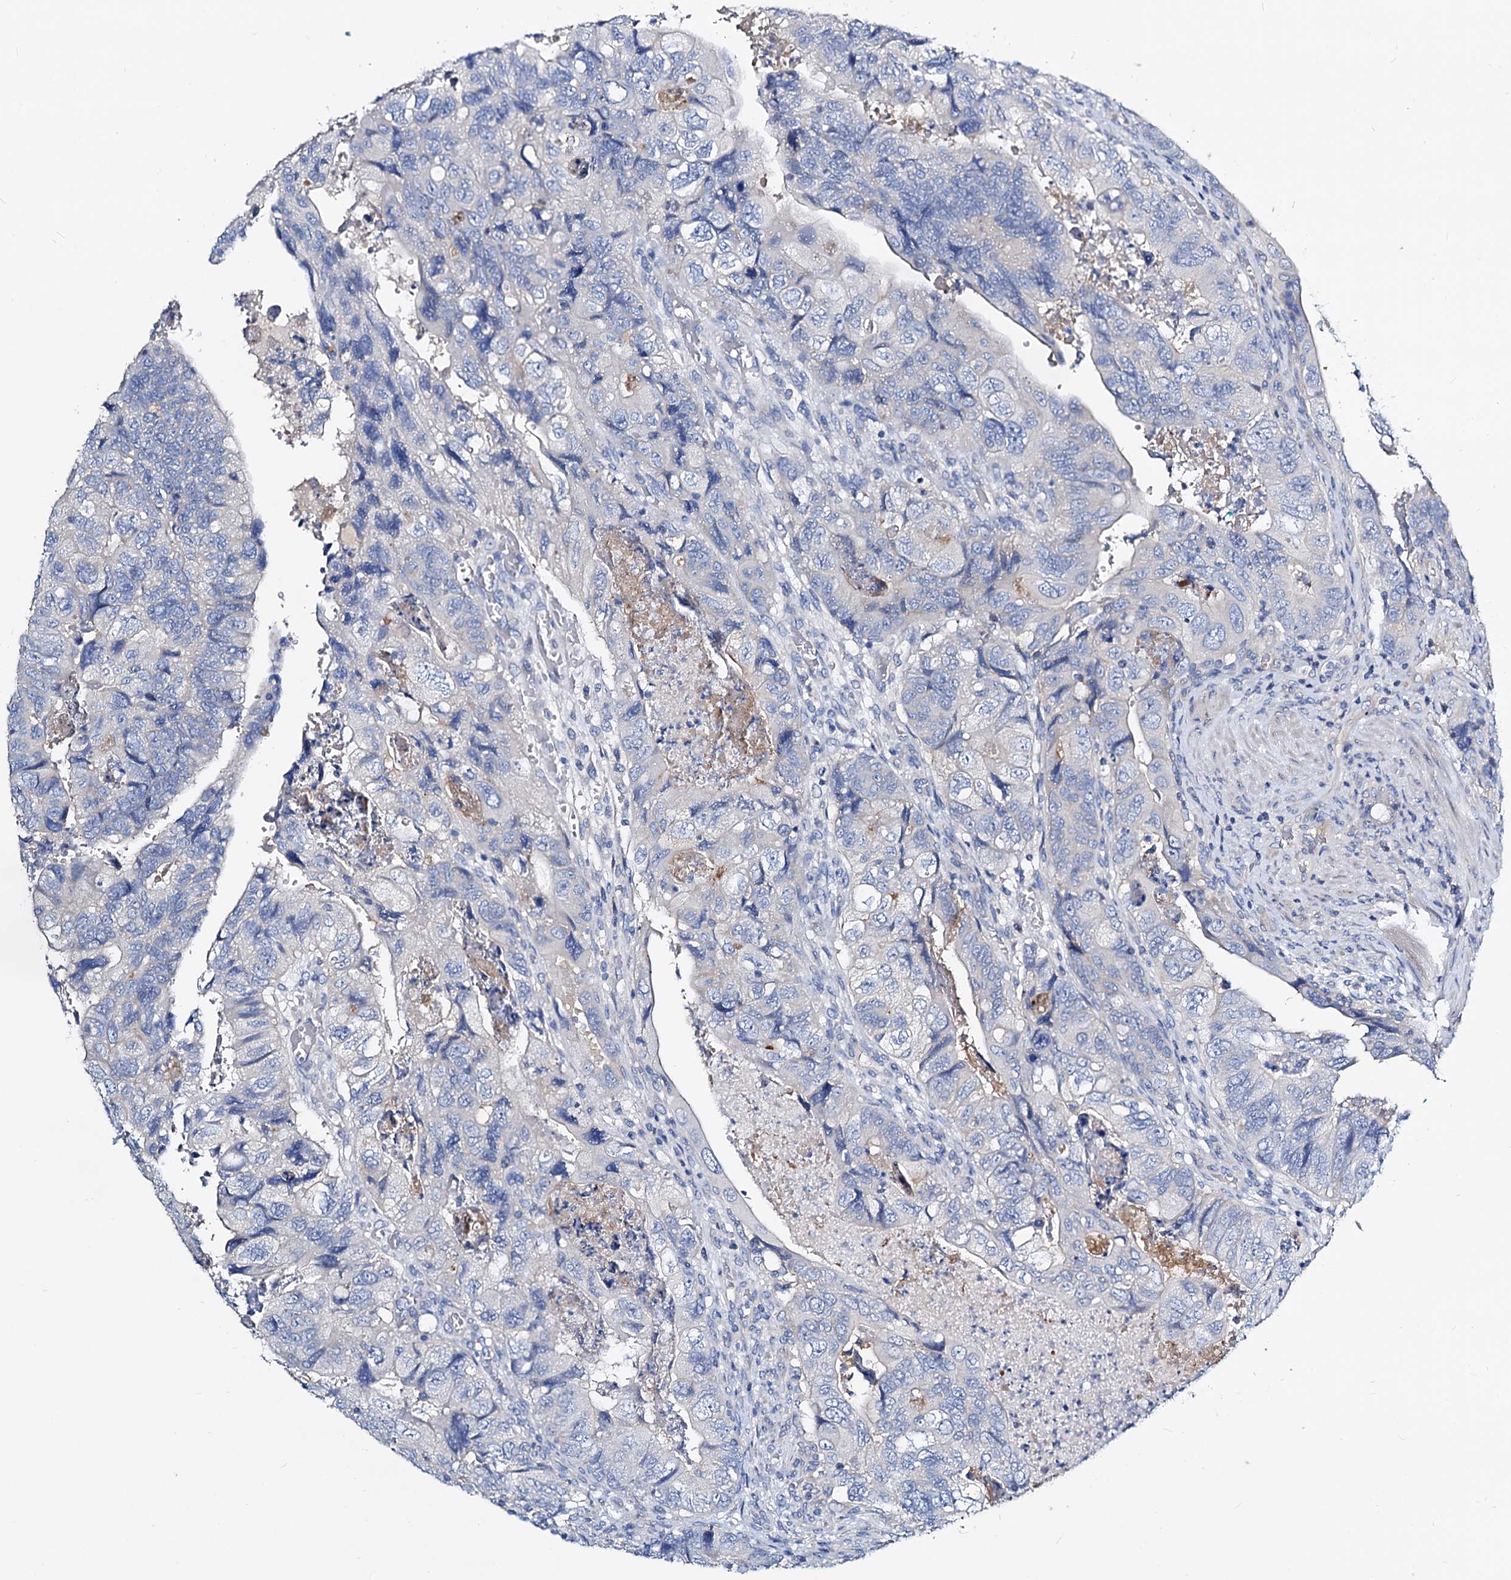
{"staining": {"intensity": "negative", "quantity": "none", "location": "none"}, "tissue": "colorectal cancer", "cell_type": "Tumor cells", "image_type": "cancer", "snomed": [{"axis": "morphology", "description": "Adenocarcinoma, NOS"}, {"axis": "topography", "description": "Rectum"}], "caption": "DAB (3,3'-diaminobenzidine) immunohistochemical staining of colorectal cancer (adenocarcinoma) demonstrates no significant positivity in tumor cells.", "gene": "DYDC2", "patient": {"sex": "male", "age": 63}}